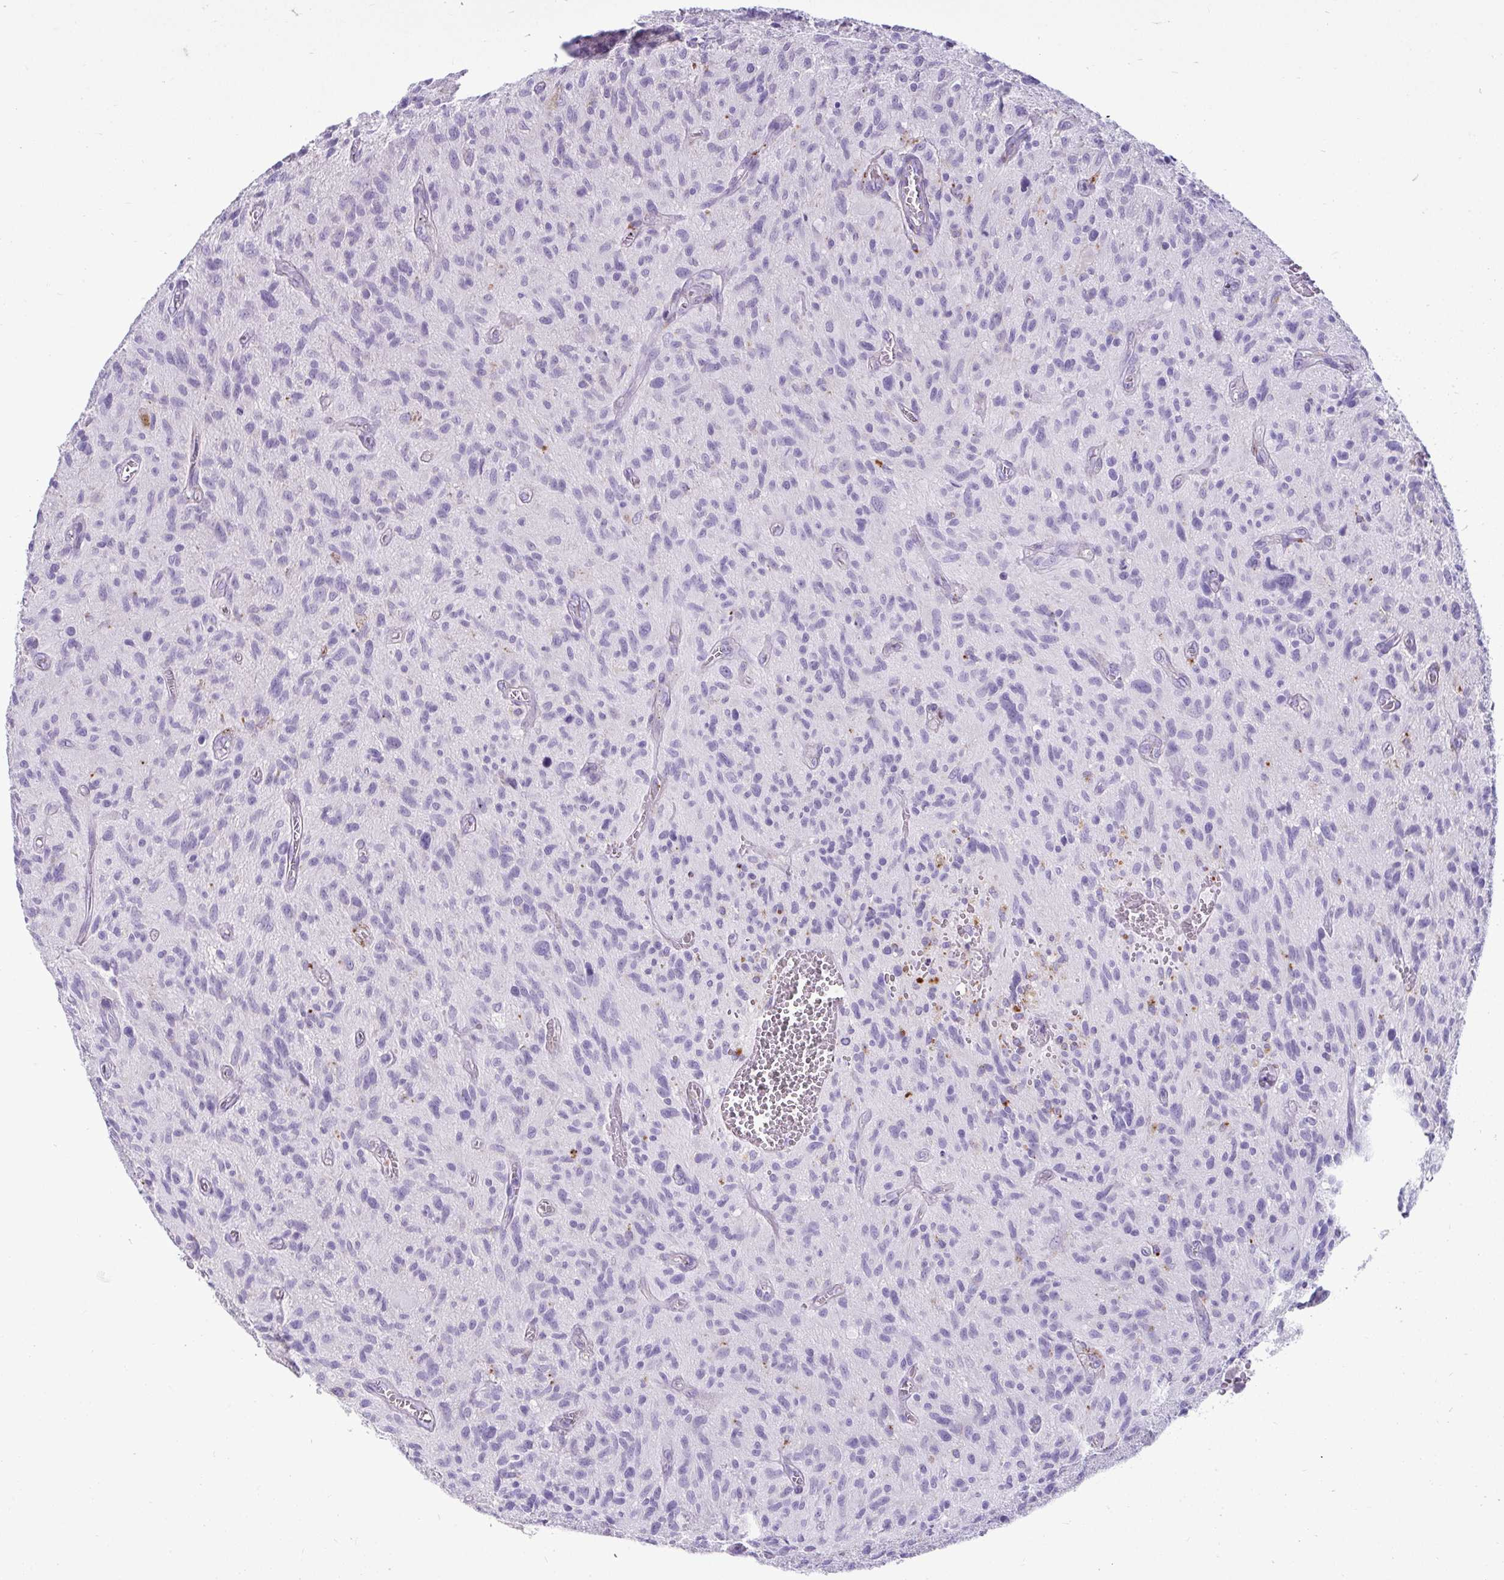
{"staining": {"intensity": "negative", "quantity": "none", "location": "none"}, "tissue": "glioma", "cell_type": "Tumor cells", "image_type": "cancer", "snomed": [{"axis": "morphology", "description": "Glioma, malignant, High grade"}, {"axis": "topography", "description": "Brain"}], "caption": "Protein analysis of glioma shows no significant staining in tumor cells.", "gene": "CTSZ", "patient": {"sex": "male", "age": 75}}